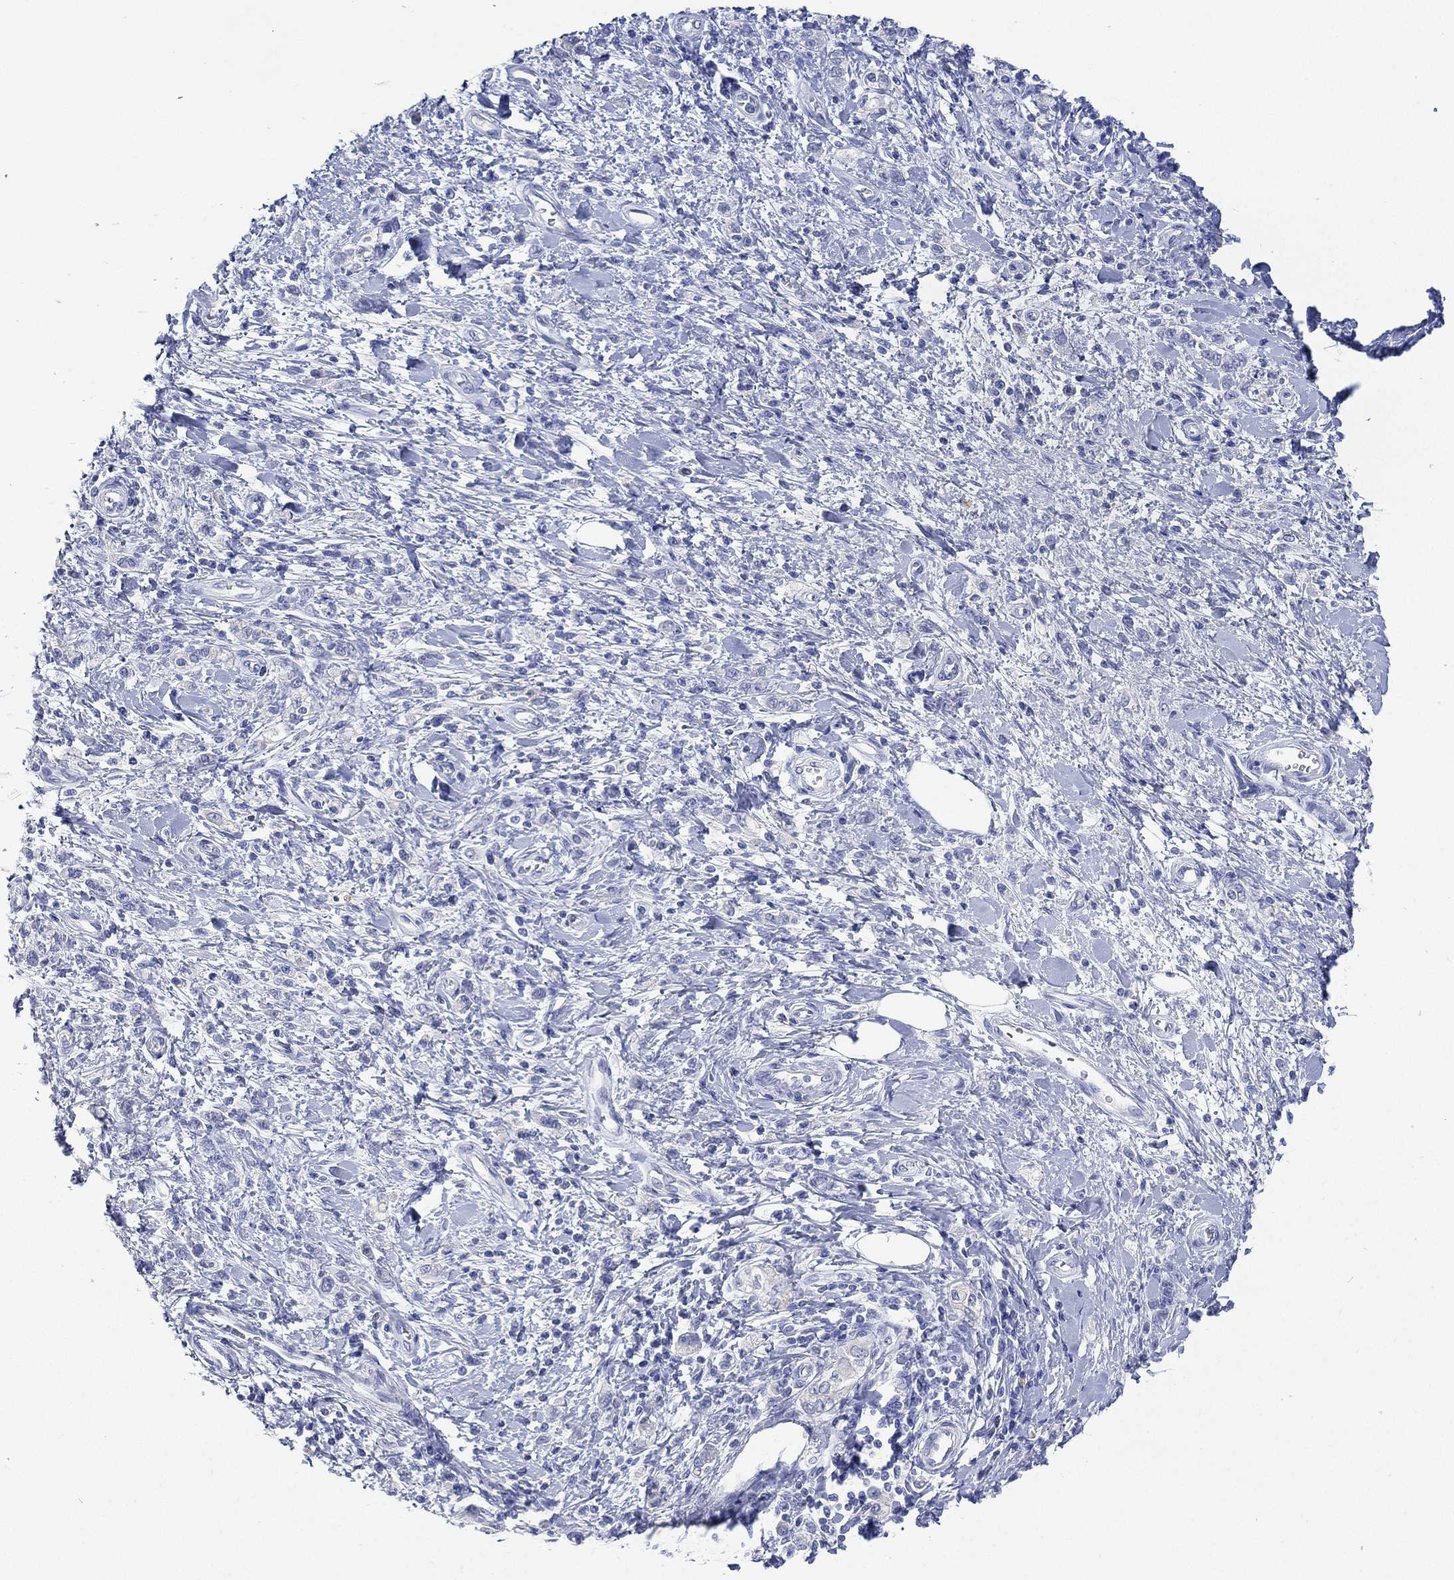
{"staining": {"intensity": "negative", "quantity": "none", "location": "none"}, "tissue": "stomach cancer", "cell_type": "Tumor cells", "image_type": "cancer", "snomed": [{"axis": "morphology", "description": "Adenocarcinoma, NOS"}, {"axis": "topography", "description": "Stomach"}], "caption": "Immunohistochemistry (IHC) micrograph of stomach adenocarcinoma stained for a protein (brown), which displays no staining in tumor cells.", "gene": "FMO1", "patient": {"sex": "male", "age": 77}}